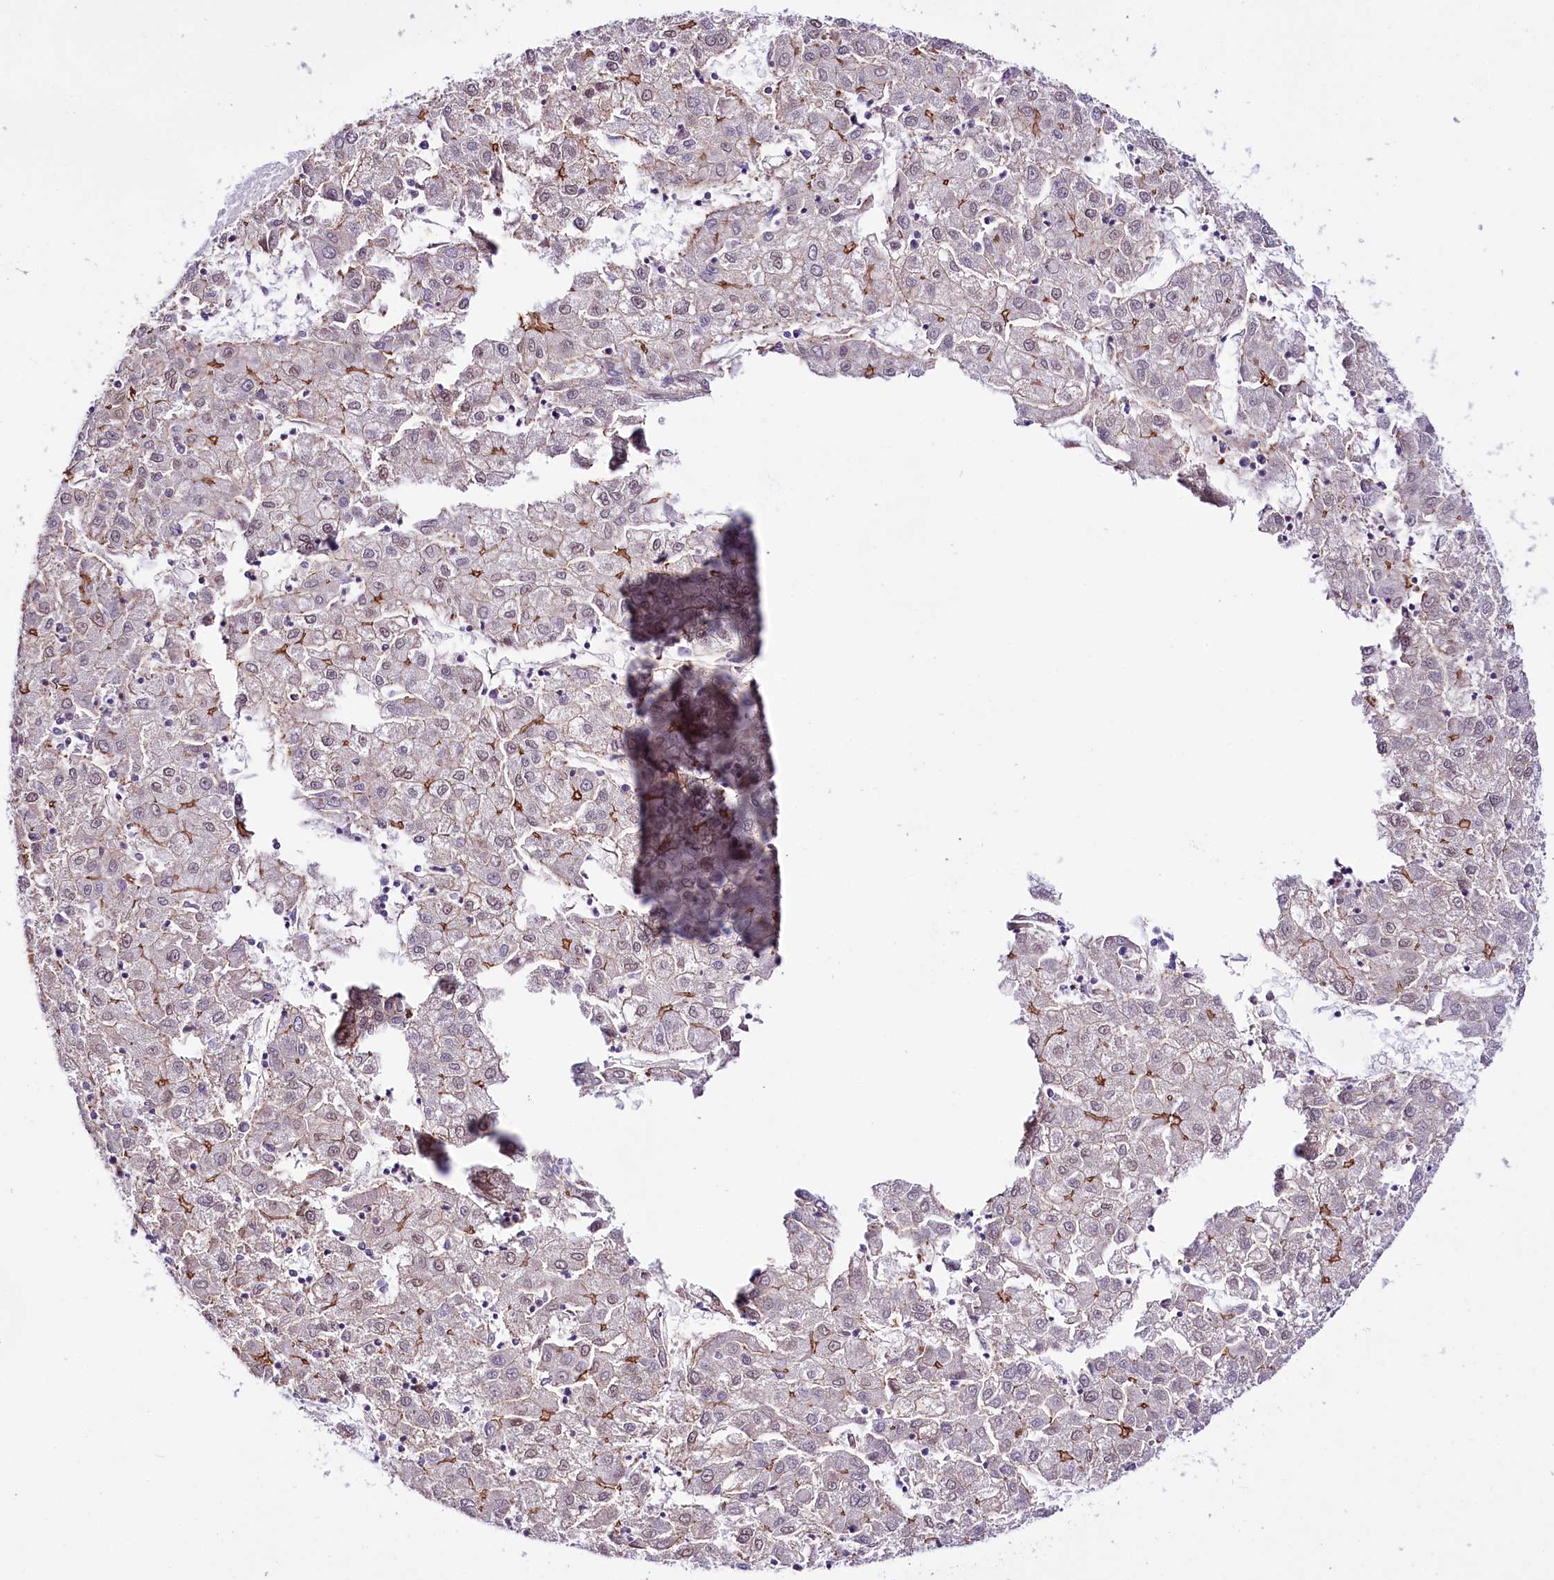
{"staining": {"intensity": "moderate", "quantity": "<25%", "location": "cytoplasmic/membranous"}, "tissue": "liver cancer", "cell_type": "Tumor cells", "image_type": "cancer", "snomed": [{"axis": "morphology", "description": "Carcinoma, Hepatocellular, NOS"}, {"axis": "topography", "description": "Liver"}], "caption": "Moderate cytoplasmic/membranous expression is identified in approximately <25% of tumor cells in liver hepatocellular carcinoma.", "gene": "ST7", "patient": {"sex": "male", "age": 72}}